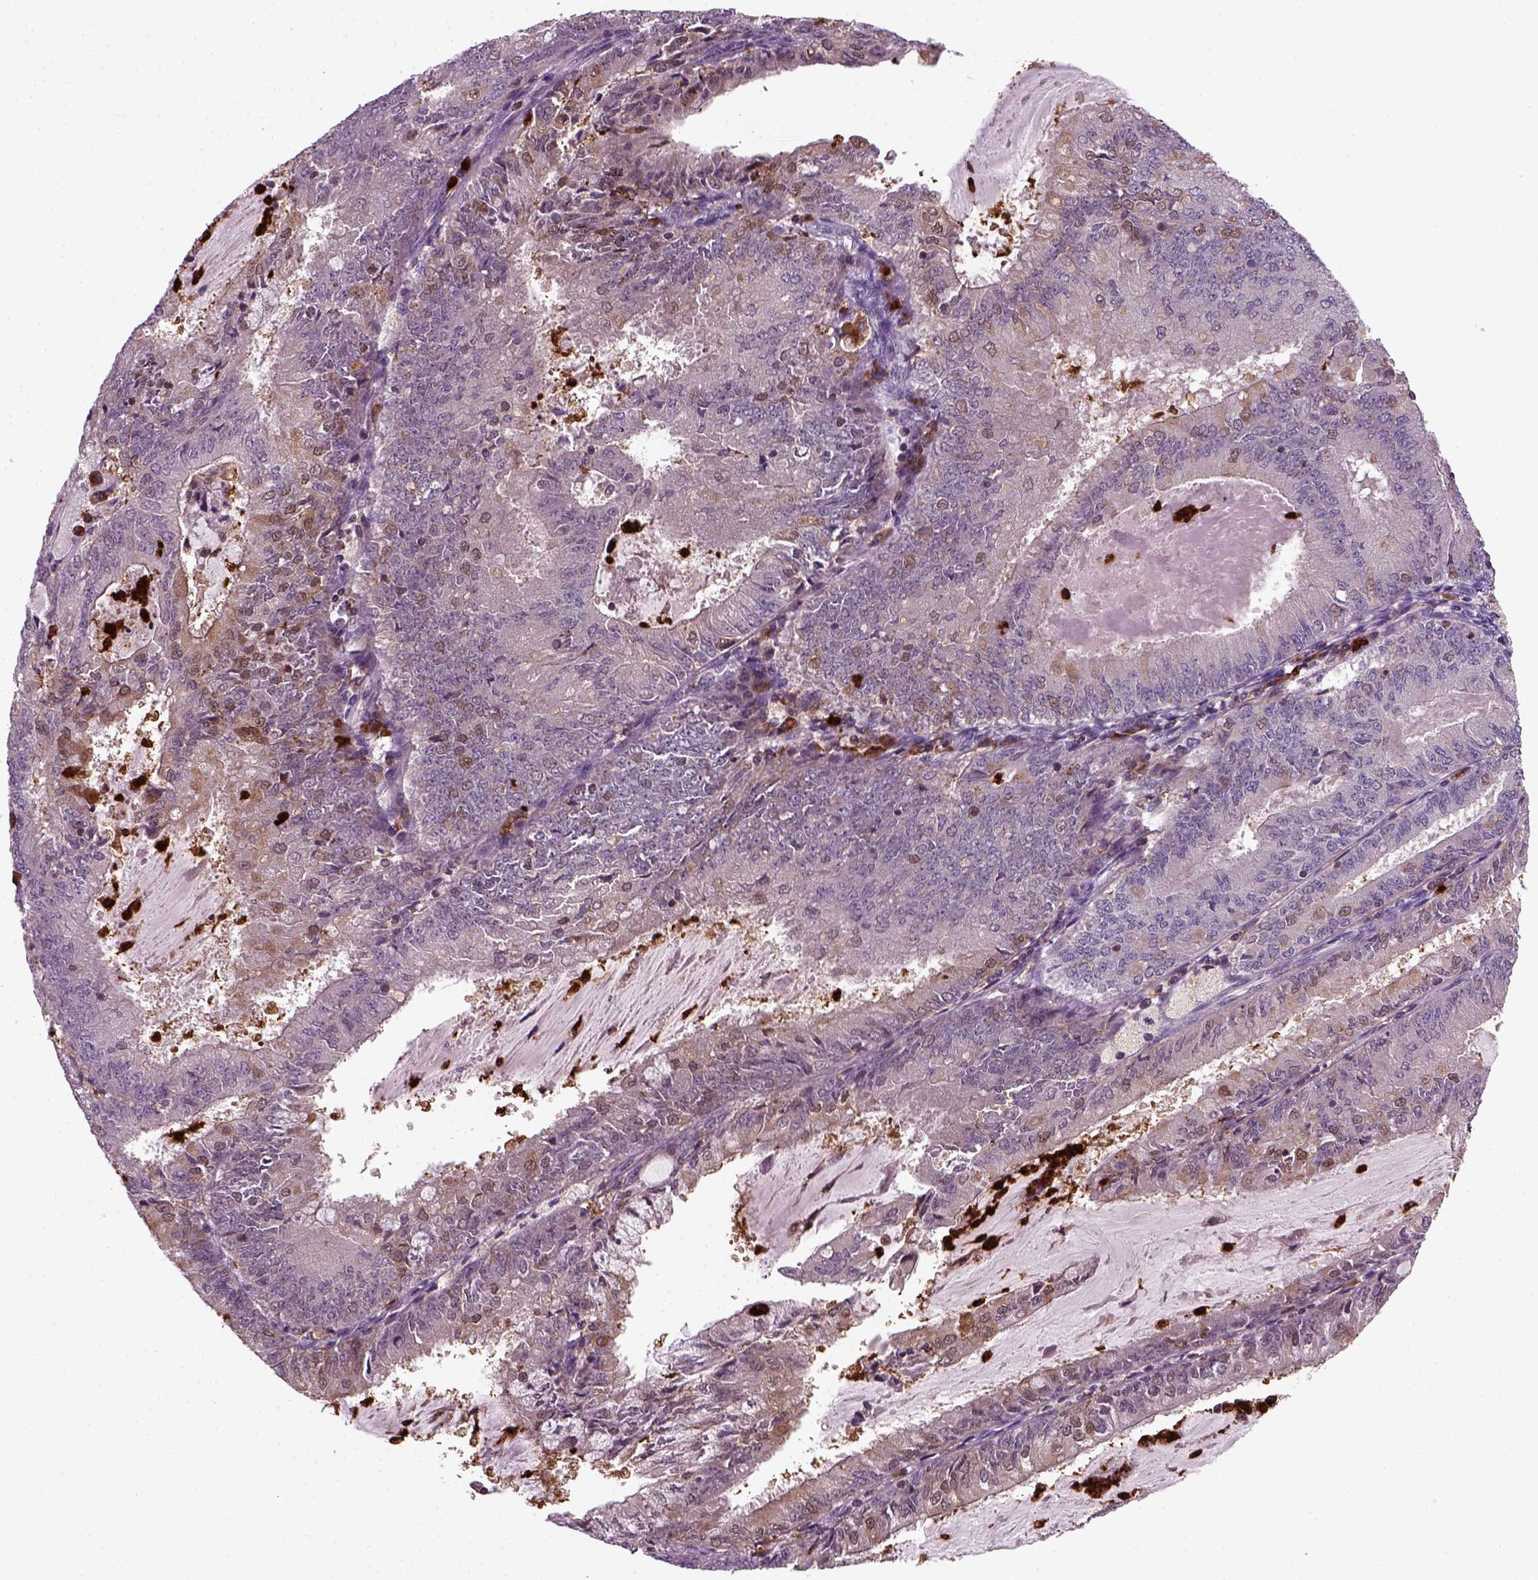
{"staining": {"intensity": "weak", "quantity": "<25%", "location": "cytoplasmic/membranous,nuclear"}, "tissue": "endometrial cancer", "cell_type": "Tumor cells", "image_type": "cancer", "snomed": [{"axis": "morphology", "description": "Adenocarcinoma, NOS"}, {"axis": "topography", "description": "Endometrium"}], "caption": "A high-resolution micrograph shows immunohistochemistry (IHC) staining of endometrial cancer (adenocarcinoma), which reveals no significant expression in tumor cells.", "gene": "NUDT16L1", "patient": {"sex": "female", "age": 57}}